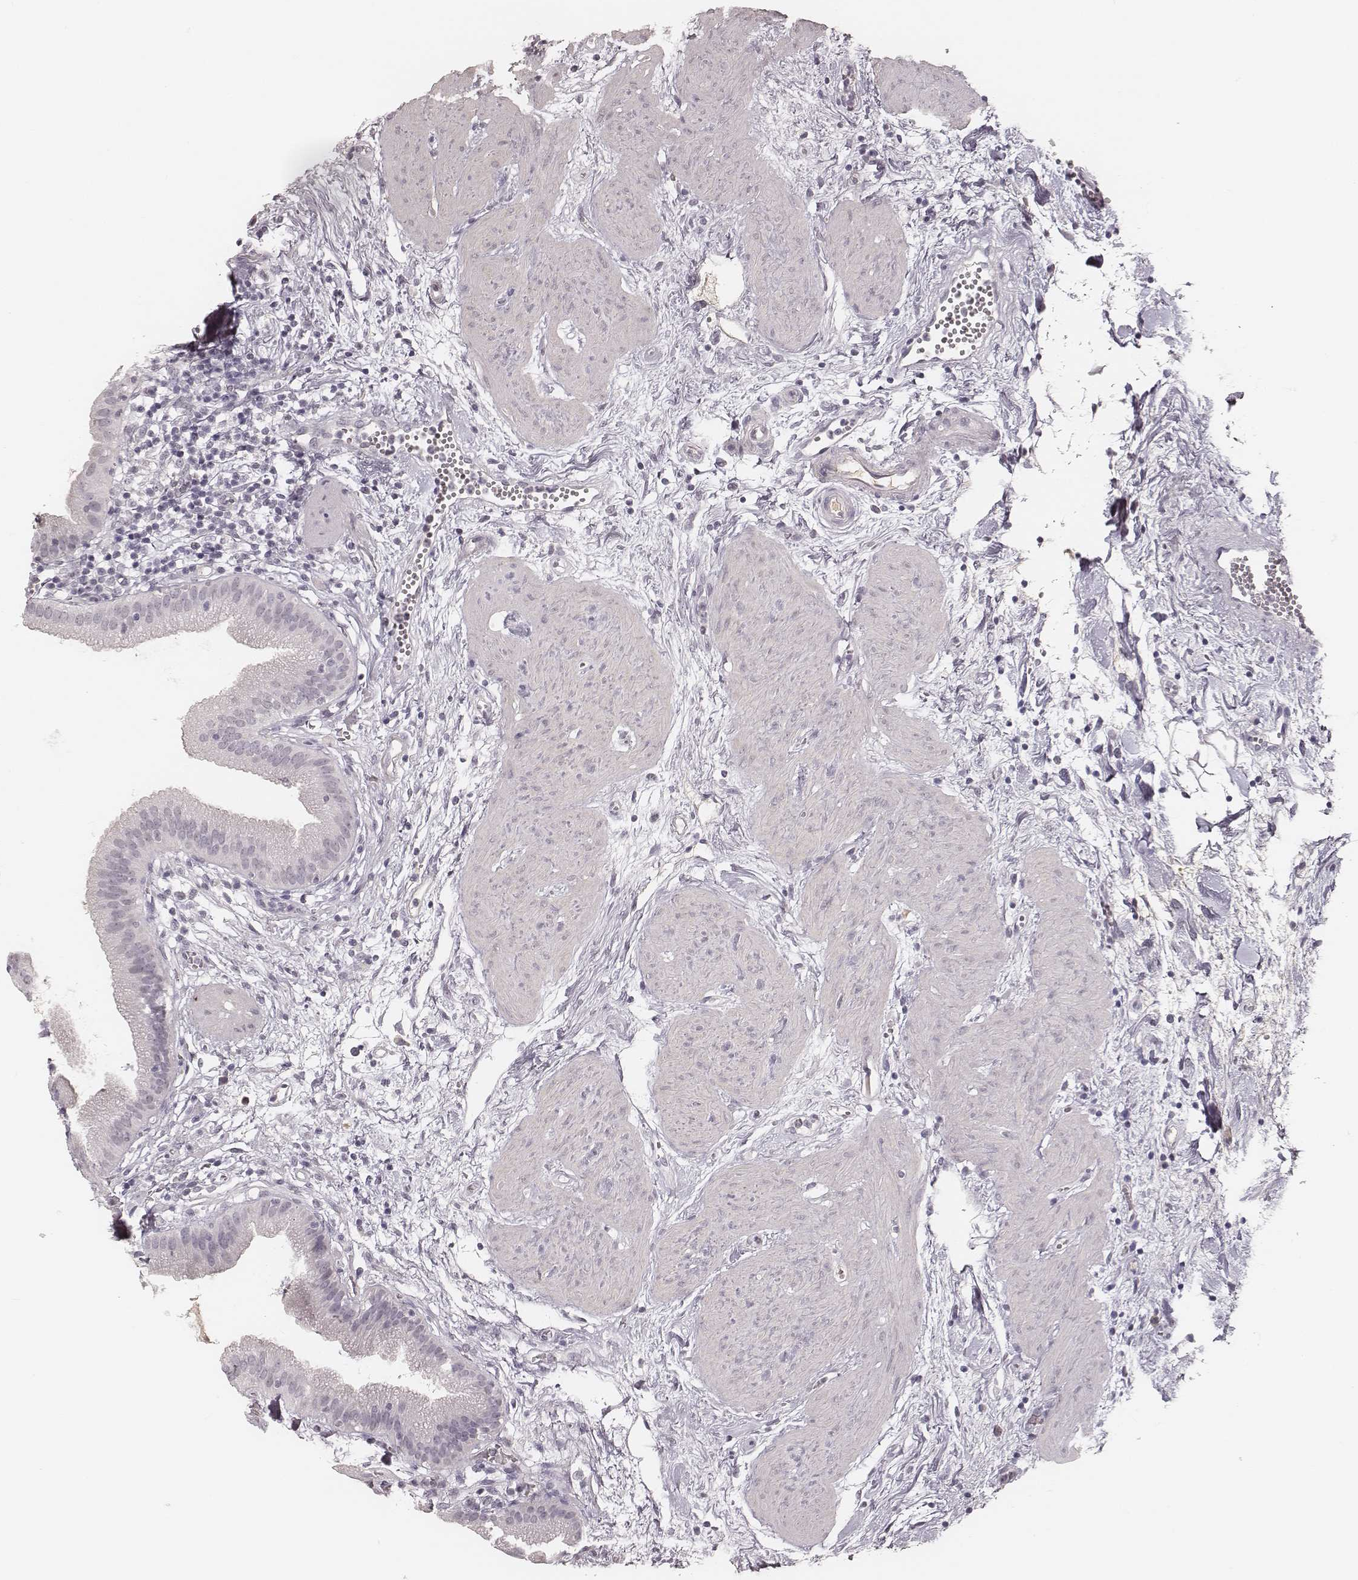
{"staining": {"intensity": "negative", "quantity": "none", "location": "none"}, "tissue": "gallbladder", "cell_type": "Glandular cells", "image_type": "normal", "snomed": [{"axis": "morphology", "description": "Normal tissue, NOS"}, {"axis": "topography", "description": "Gallbladder"}], "caption": "Immunohistochemistry of benign human gallbladder exhibits no expression in glandular cells.", "gene": "MSX1", "patient": {"sex": "female", "age": 65}}